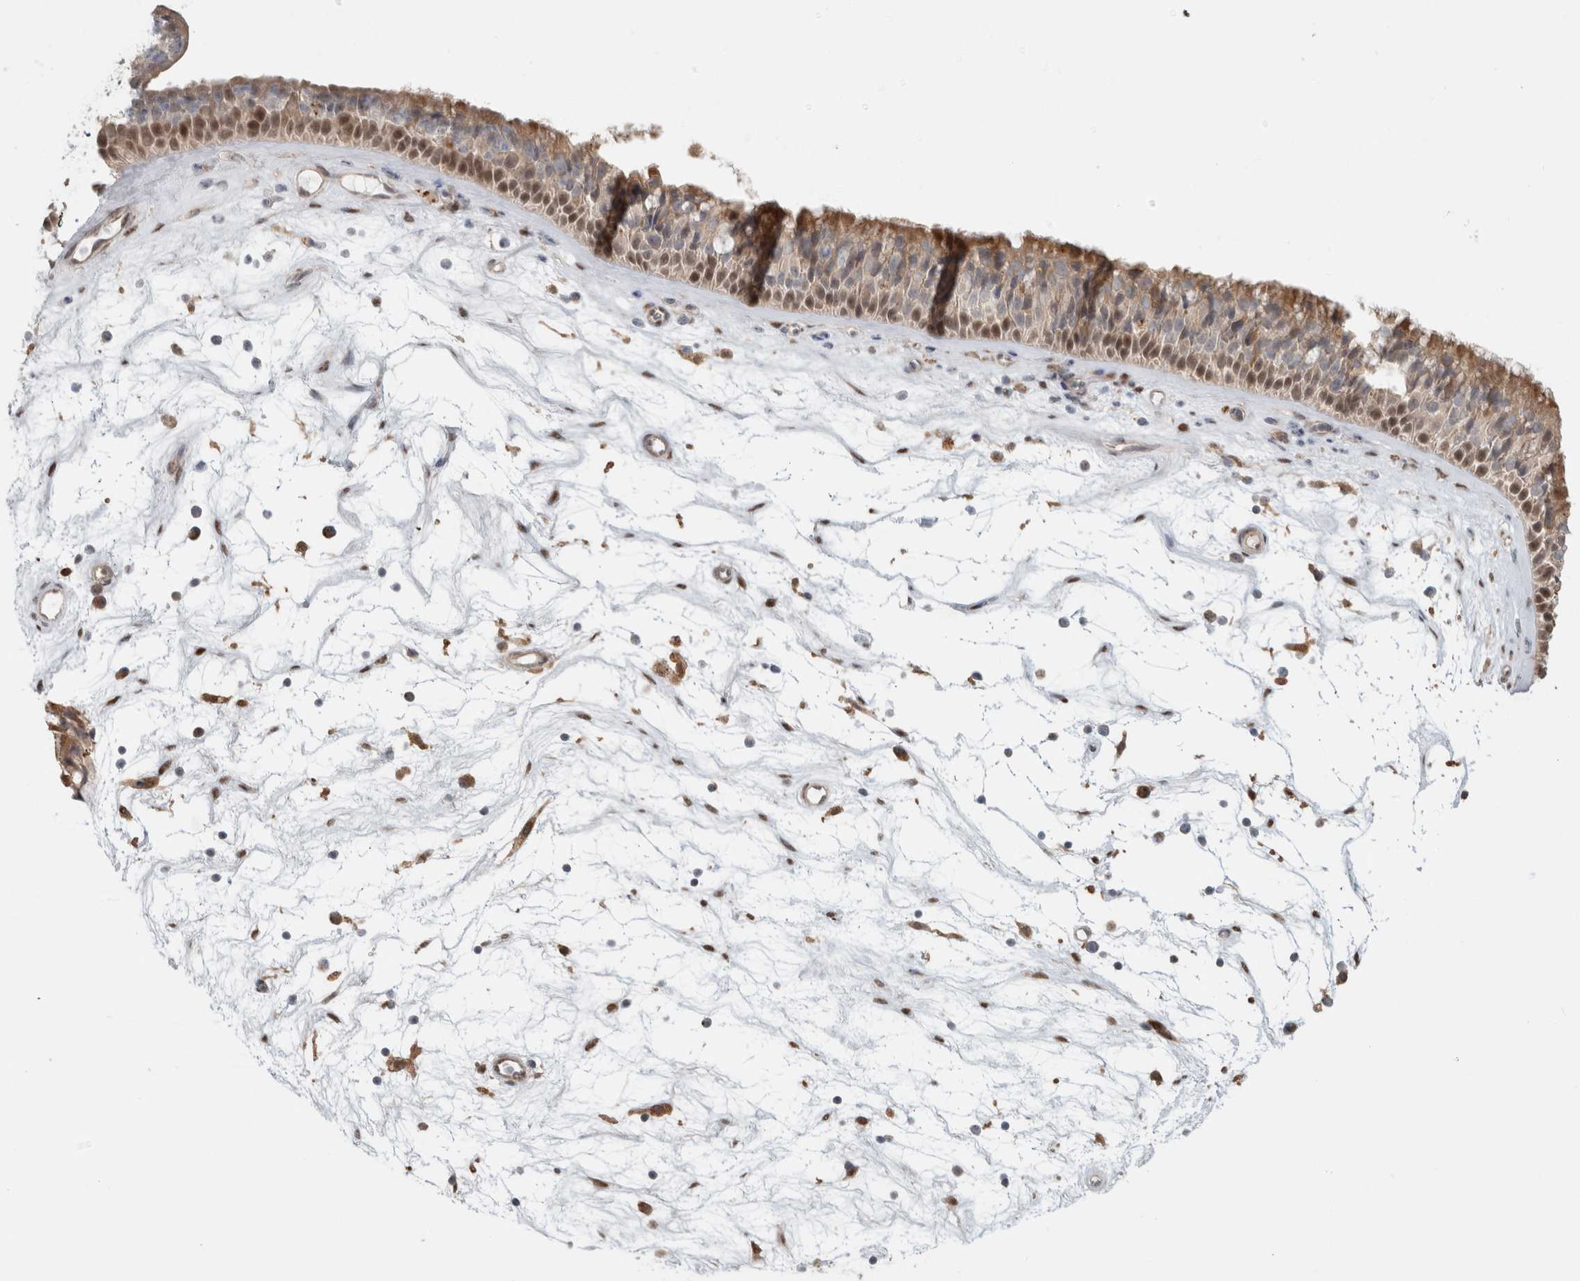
{"staining": {"intensity": "moderate", "quantity": ">75%", "location": "cytoplasmic/membranous,nuclear"}, "tissue": "nasopharynx", "cell_type": "Respiratory epithelial cells", "image_type": "normal", "snomed": [{"axis": "morphology", "description": "Normal tissue, NOS"}, {"axis": "topography", "description": "Nasopharynx"}], "caption": "A brown stain highlights moderate cytoplasmic/membranous,nuclear positivity of a protein in respiratory epithelial cells of unremarkable human nasopharynx.", "gene": "NAB2", "patient": {"sex": "male", "age": 64}}